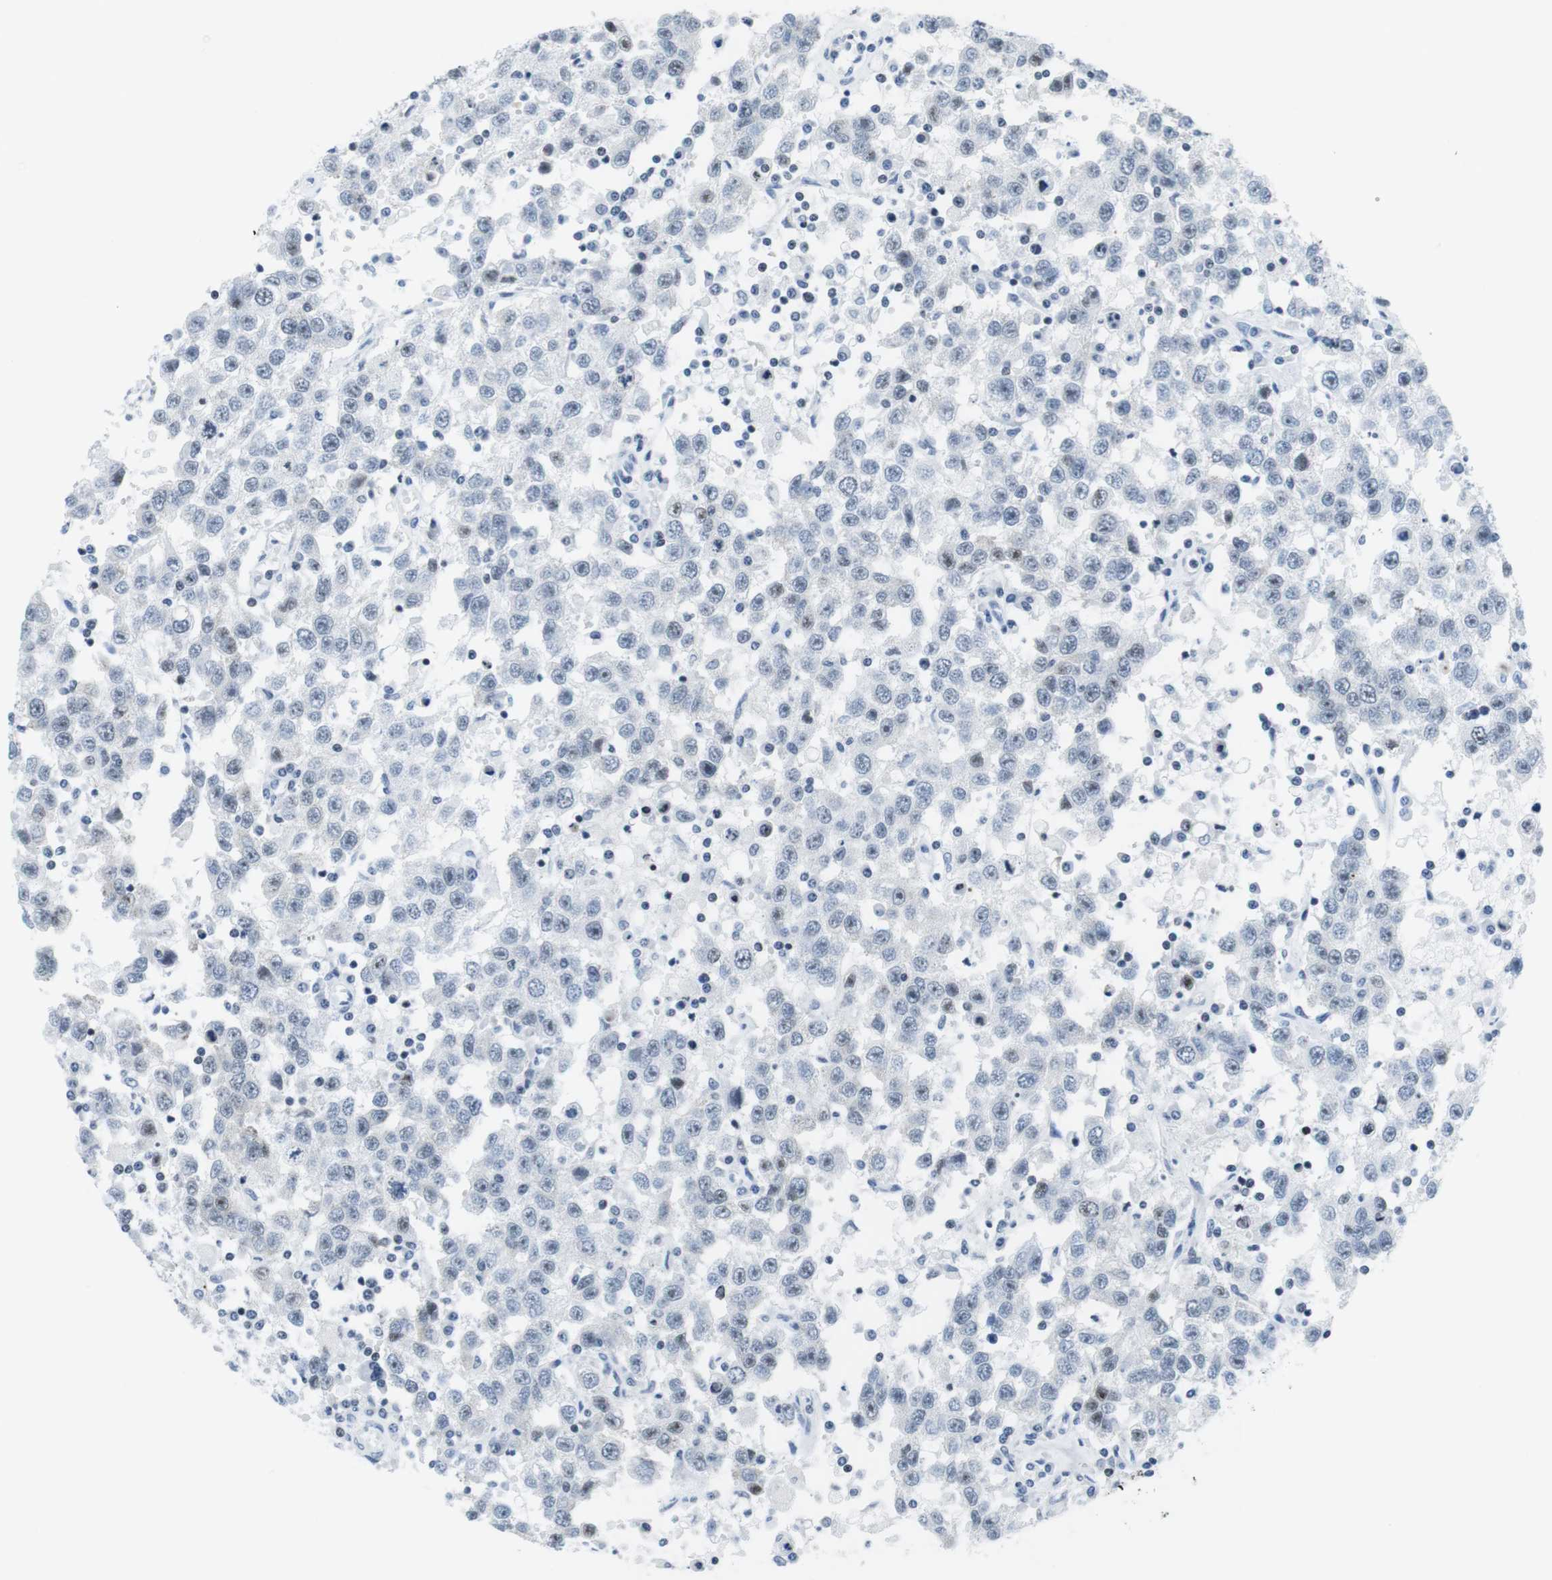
{"staining": {"intensity": "weak", "quantity": "<25%", "location": "nuclear"}, "tissue": "testis cancer", "cell_type": "Tumor cells", "image_type": "cancer", "snomed": [{"axis": "morphology", "description": "Seminoma, NOS"}, {"axis": "topography", "description": "Testis"}], "caption": "A micrograph of human testis seminoma is negative for staining in tumor cells. (Stains: DAB immunohistochemistry with hematoxylin counter stain, Microscopy: brightfield microscopy at high magnification).", "gene": "NIFK", "patient": {"sex": "male", "age": 41}}